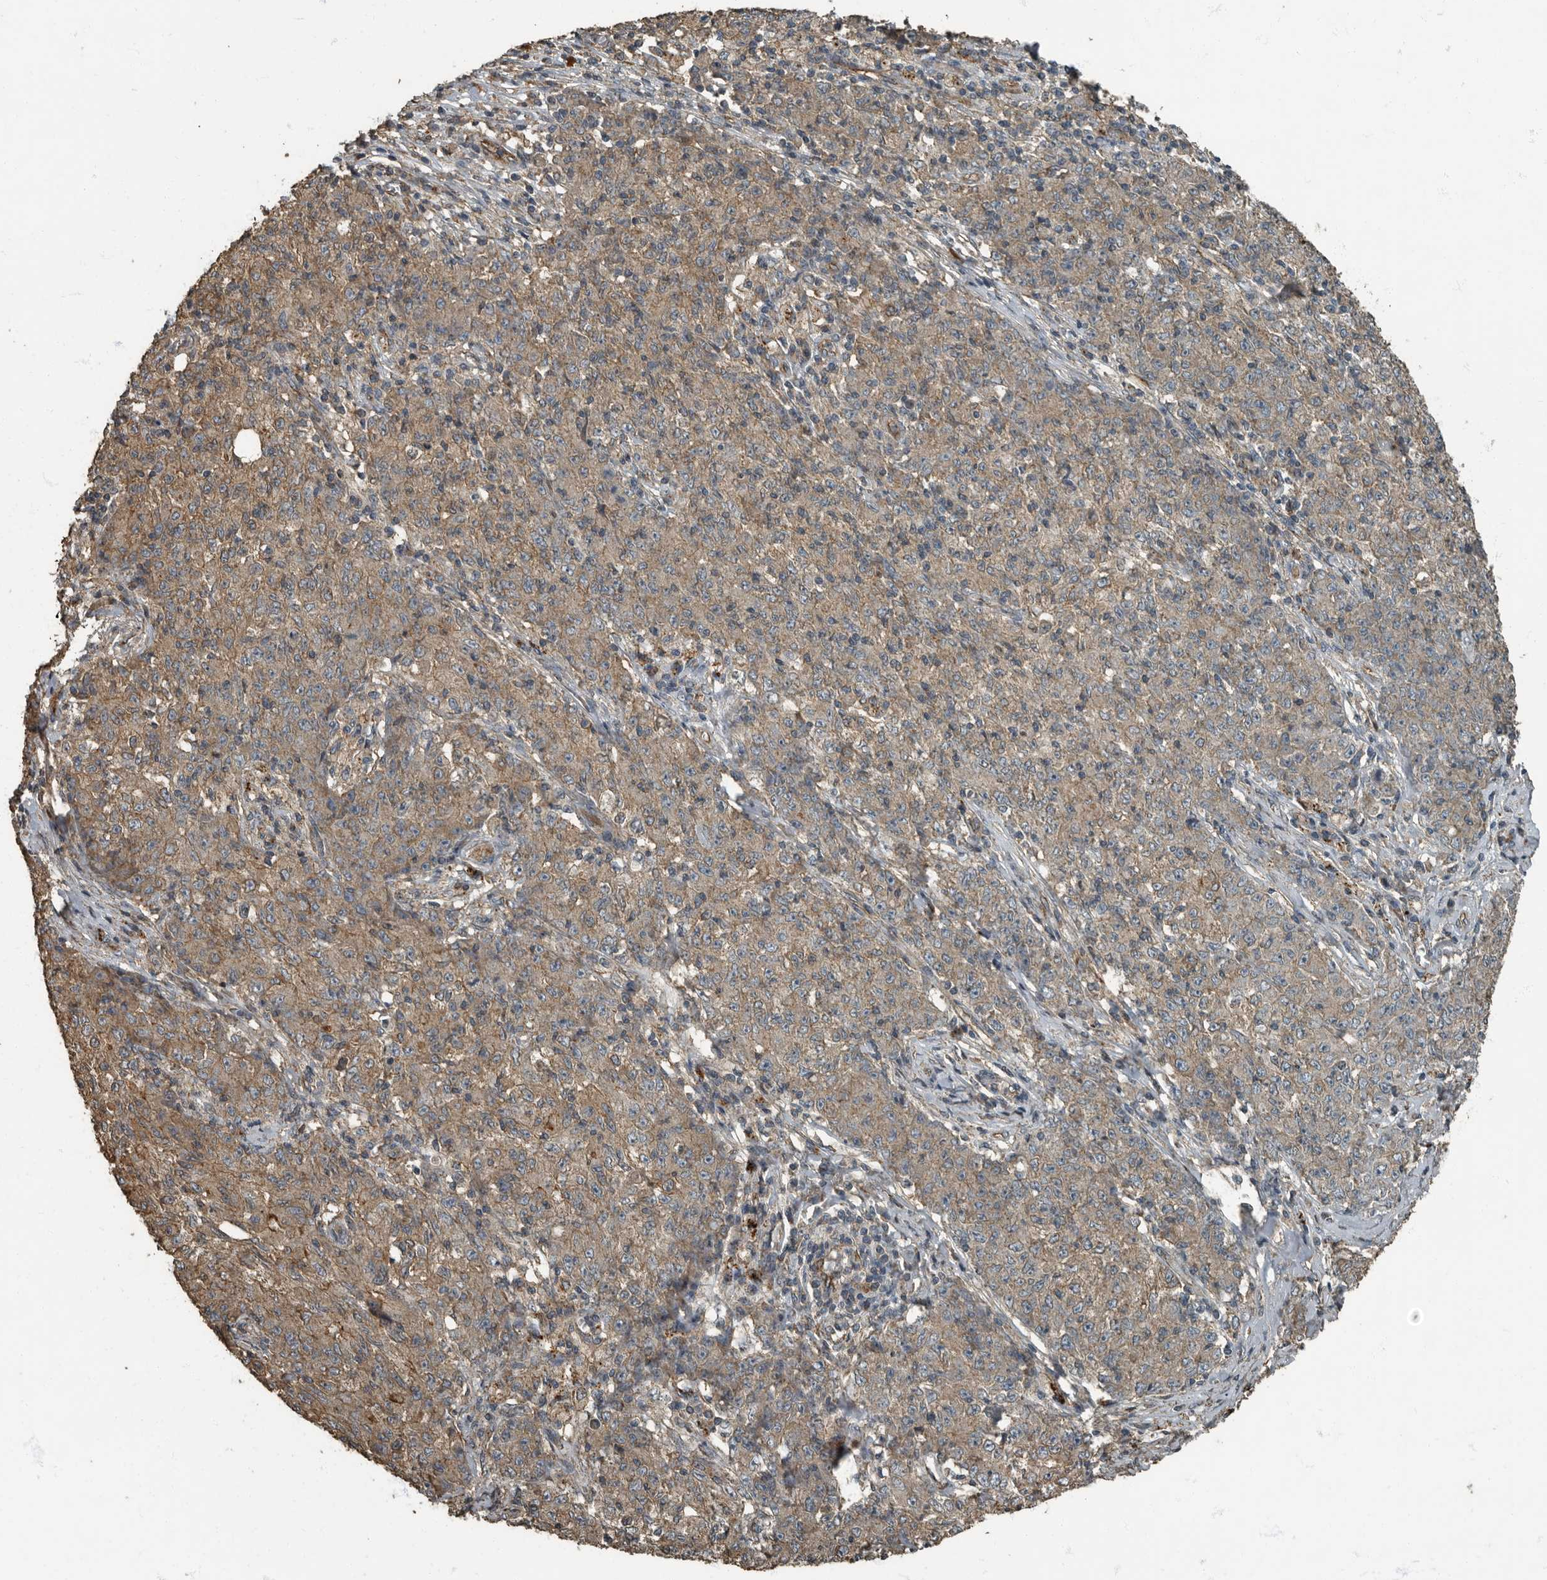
{"staining": {"intensity": "weak", "quantity": ">75%", "location": "cytoplasmic/membranous"}, "tissue": "ovarian cancer", "cell_type": "Tumor cells", "image_type": "cancer", "snomed": [{"axis": "morphology", "description": "Carcinoma, endometroid"}, {"axis": "topography", "description": "Ovary"}], "caption": "High-power microscopy captured an immunohistochemistry (IHC) image of ovarian cancer (endometroid carcinoma), revealing weak cytoplasmic/membranous expression in approximately >75% of tumor cells.", "gene": "IL15RA", "patient": {"sex": "female", "age": 42}}